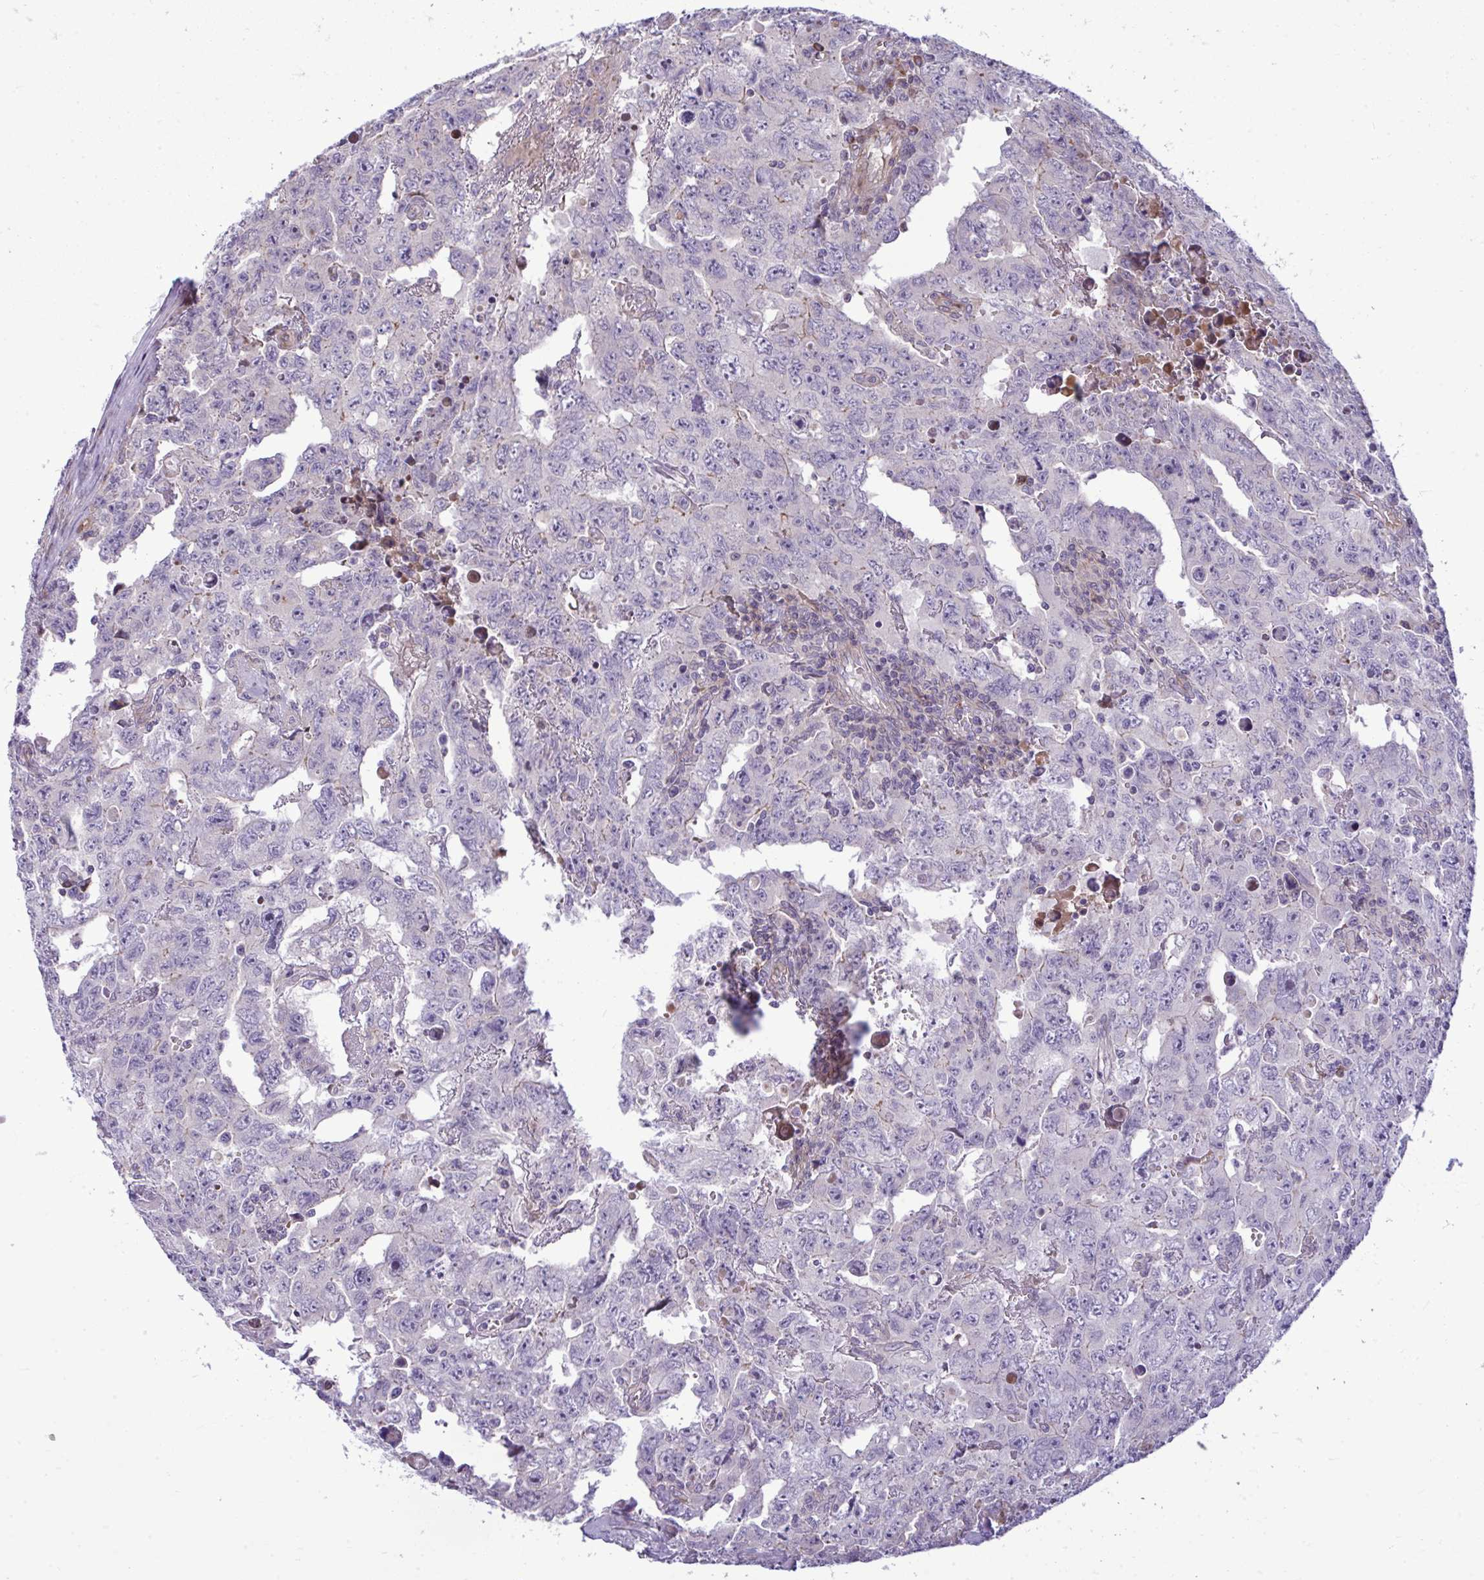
{"staining": {"intensity": "negative", "quantity": "none", "location": "none"}, "tissue": "testis cancer", "cell_type": "Tumor cells", "image_type": "cancer", "snomed": [{"axis": "morphology", "description": "Carcinoma, Embryonal, NOS"}, {"axis": "topography", "description": "Testis"}], "caption": "Protein analysis of testis embryonal carcinoma shows no significant expression in tumor cells. (Immunohistochemistry (ihc), brightfield microscopy, high magnification).", "gene": "ZSCAN9", "patient": {"sex": "male", "age": 24}}